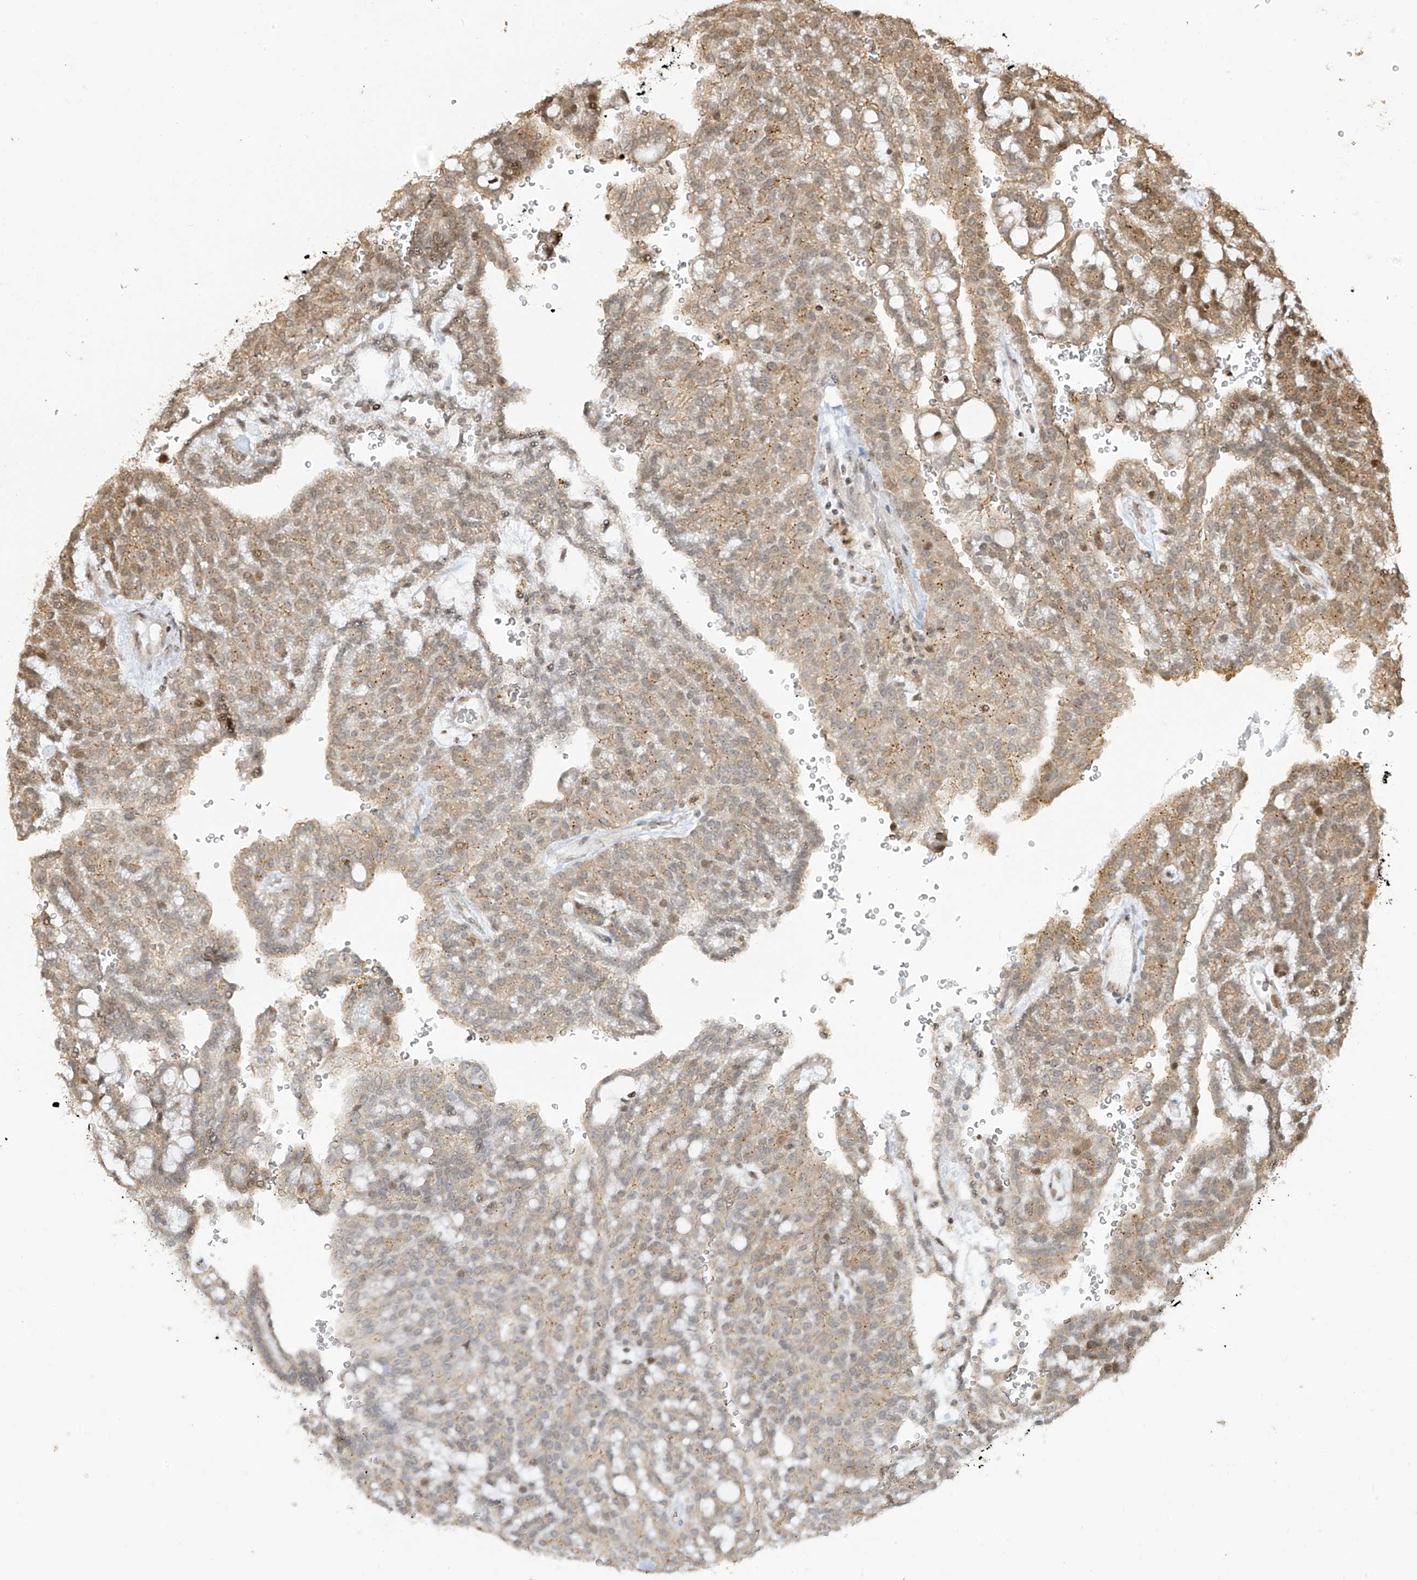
{"staining": {"intensity": "moderate", "quantity": "<25%", "location": "cytoplasmic/membranous"}, "tissue": "renal cancer", "cell_type": "Tumor cells", "image_type": "cancer", "snomed": [{"axis": "morphology", "description": "Adenocarcinoma, NOS"}, {"axis": "topography", "description": "Kidney"}], "caption": "Immunohistochemistry (DAB) staining of human renal cancer displays moderate cytoplasmic/membranous protein positivity in approximately <25% of tumor cells. (IHC, brightfield microscopy, high magnification).", "gene": "VMP1", "patient": {"sex": "male", "age": 63}}